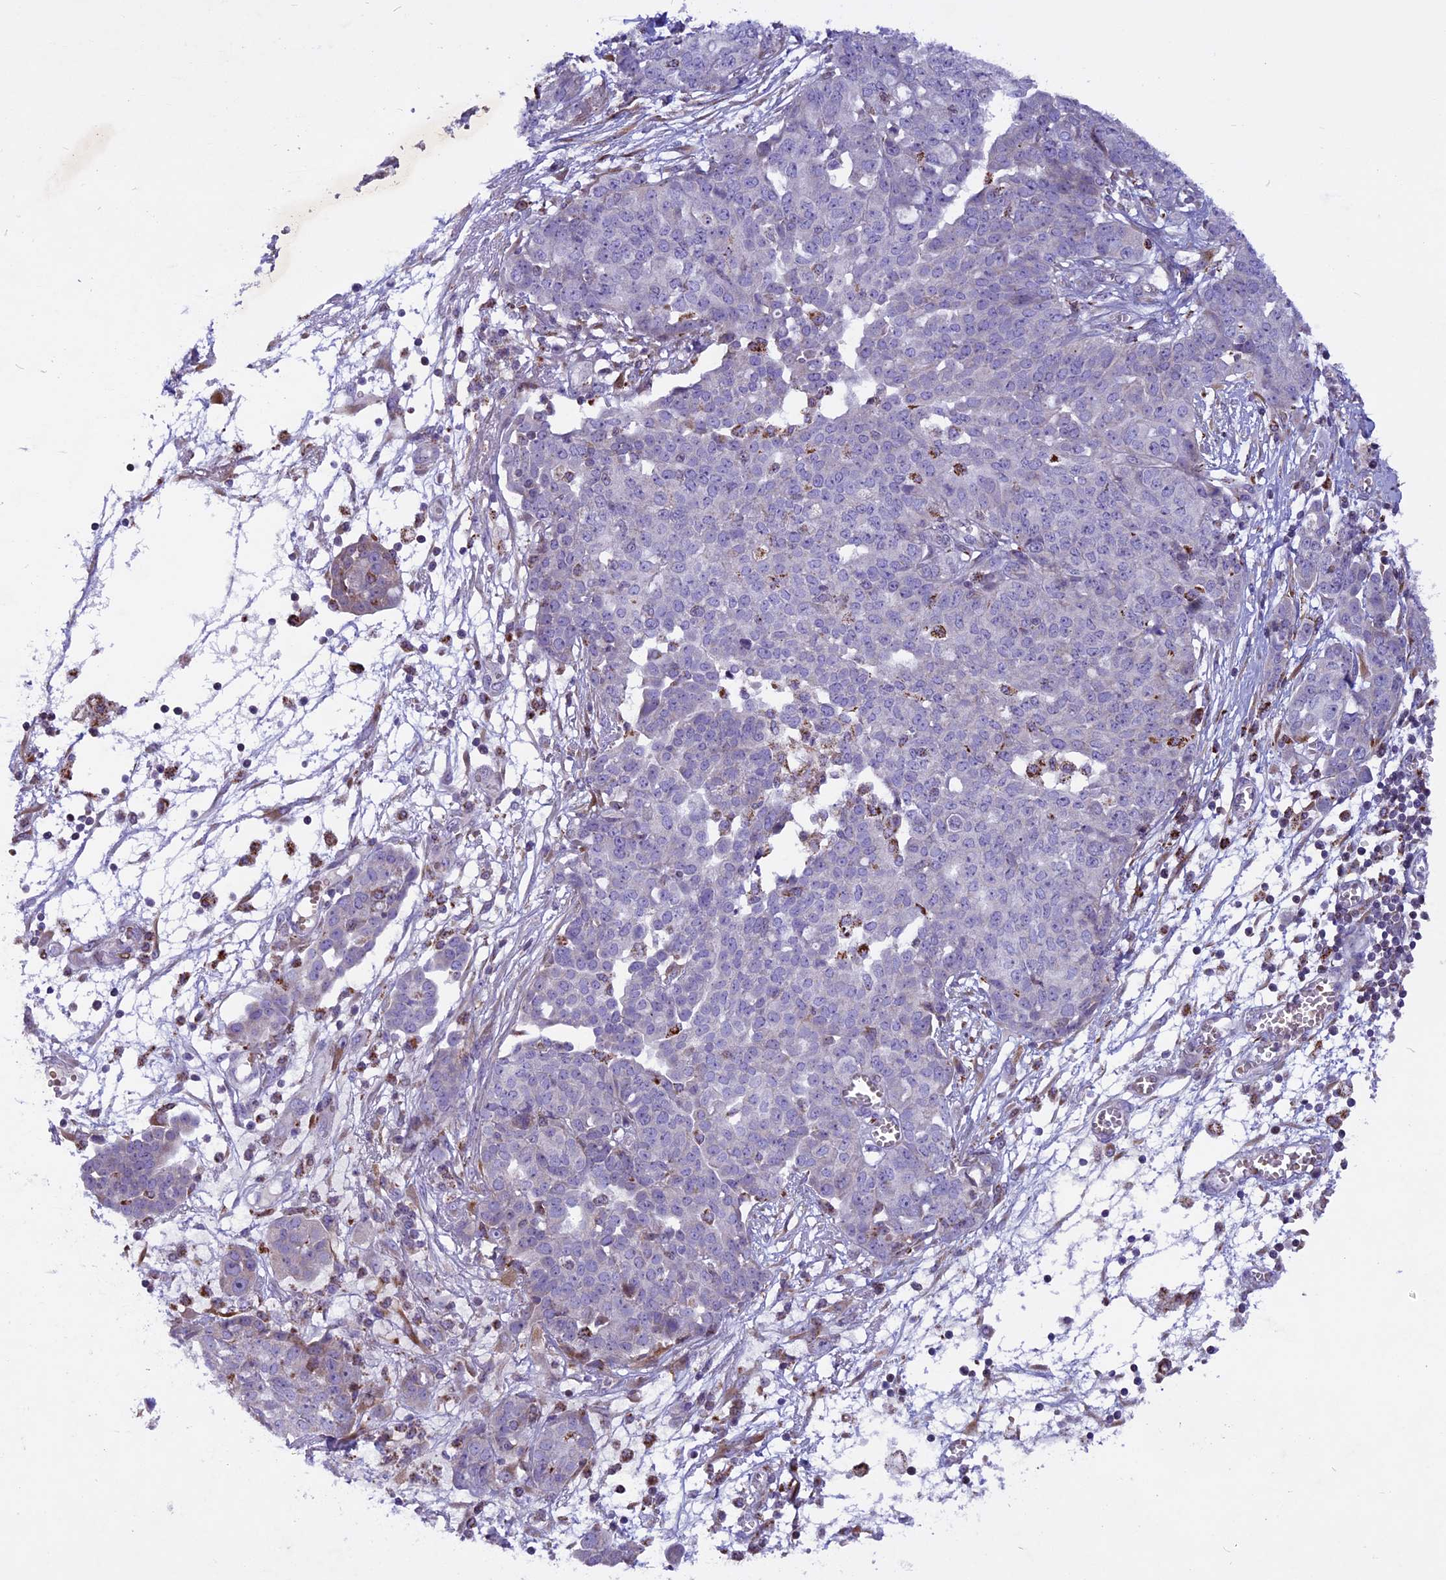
{"staining": {"intensity": "negative", "quantity": "none", "location": "none"}, "tissue": "ovarian cancer", "cell_type": "Tumor cells", "image_type": "cancer", "snomed": [{"axis": "morphology", "description": "Cystadenocarcinoma, serous, NOS"}, {"axis": "topography", "description": "Soft tissue"}, {"axis": "topography", "description": "Ovary"}], "caption": "Immunohistochemistry (IHC) micrograph of ovarian cancer (serous cystadenocarcinoma) stained for a protein (brown), which displays no positivity in tumor cells. (Stains: DAB (3,3'-diaminobenzidine) immunohistochemistry (IHC) with hematoxylin counter stain, Microscopy: brightfield microscopy at high magnification).", "gene": "MIEF2", "patient": {"sex": "female", "age": 57}}